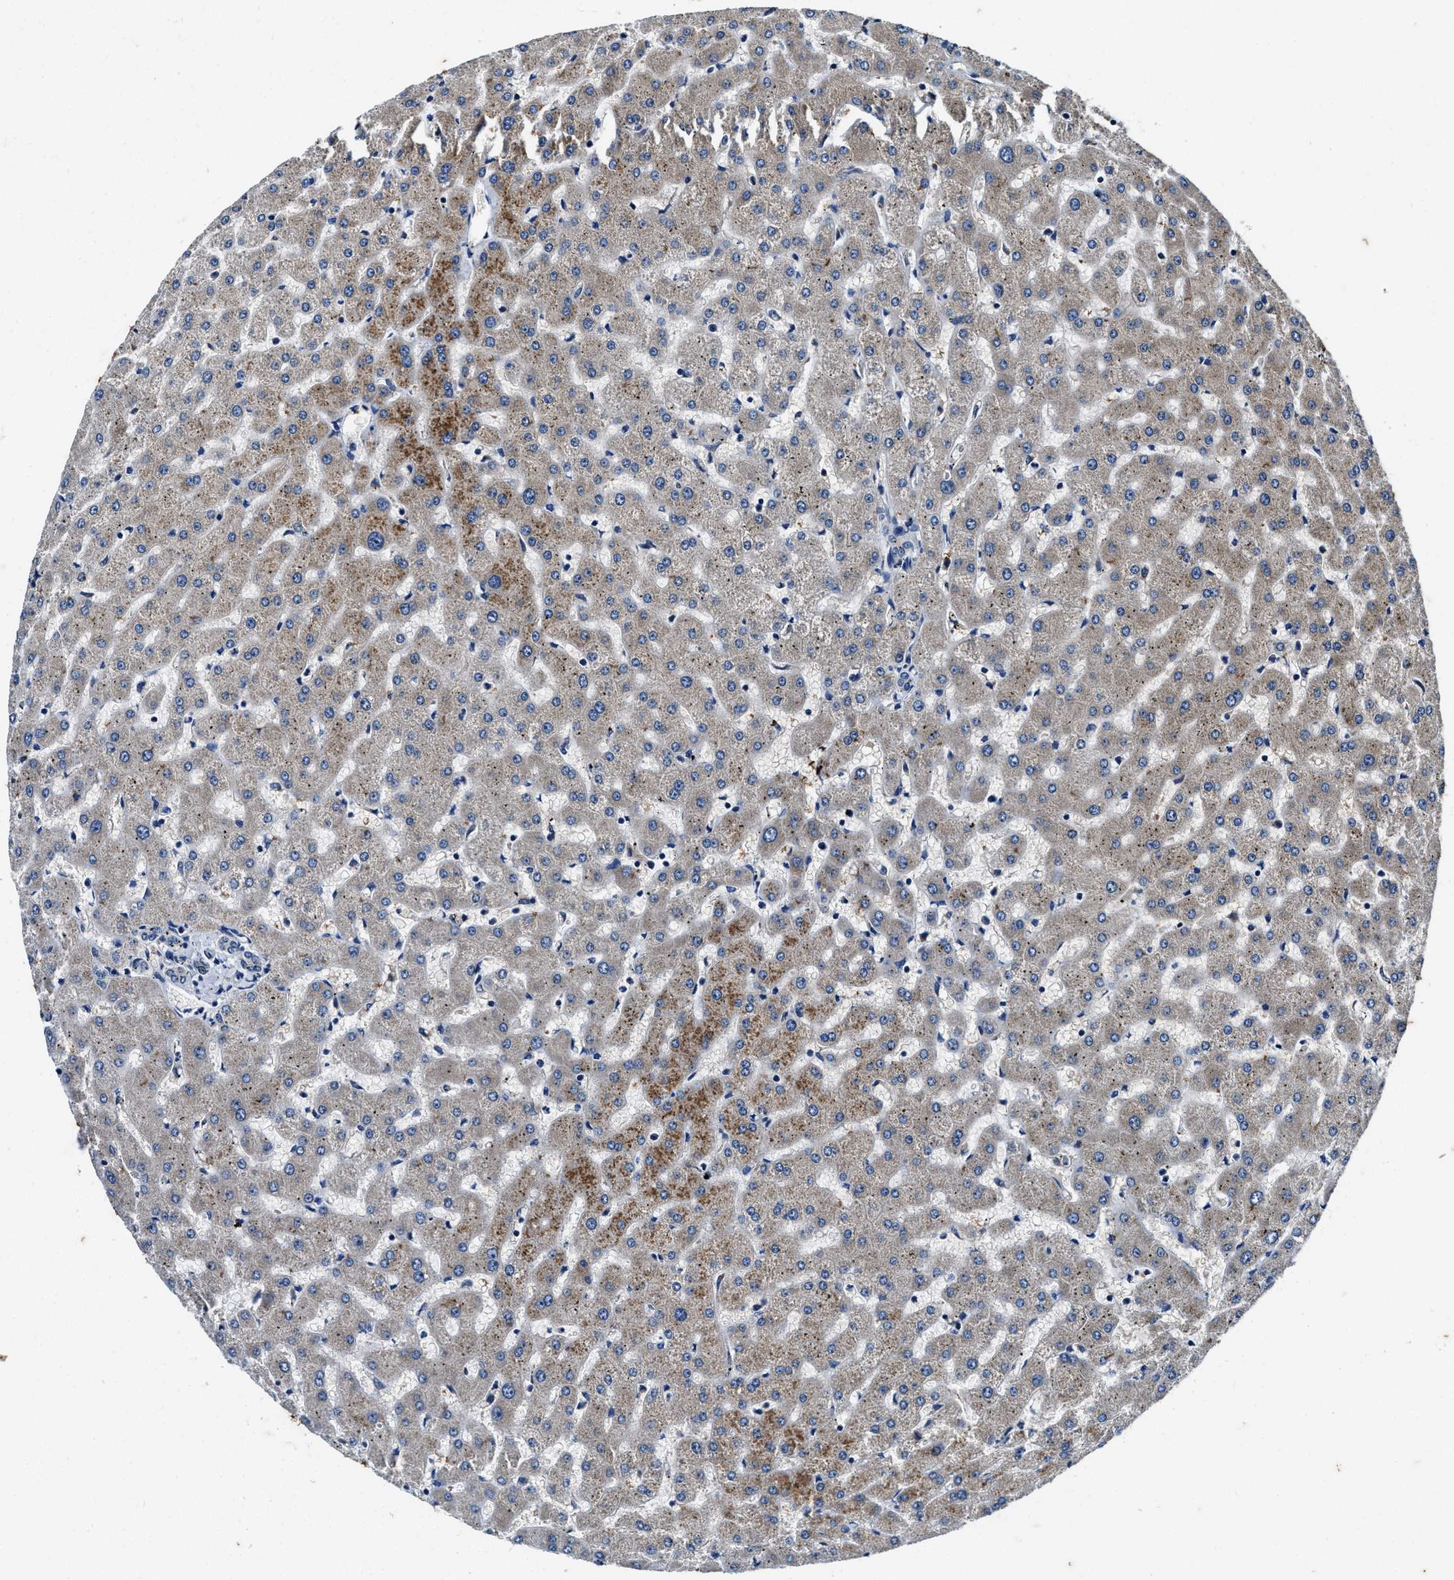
{"staining": {"intensity": "weak", "quantity": "25%-75%", "location": "cytoplasmic/membranous"}, "tissue": "liver", "cell_type": "Cholangiocytes", "image_type": "normal", "snomed": [{"axis": "morphology", "description": "Normal tissue, NOS"}, {"axis": "topography", "description": "Liver"}], "caption": "Liver stained for a protein (brown) displays weak cytoplasmic/membranous positive staining in approximately 25%-75% of cholangiocytes.", "gene": "PI4KB", "patient": {"sex": "female", "age": 63}}